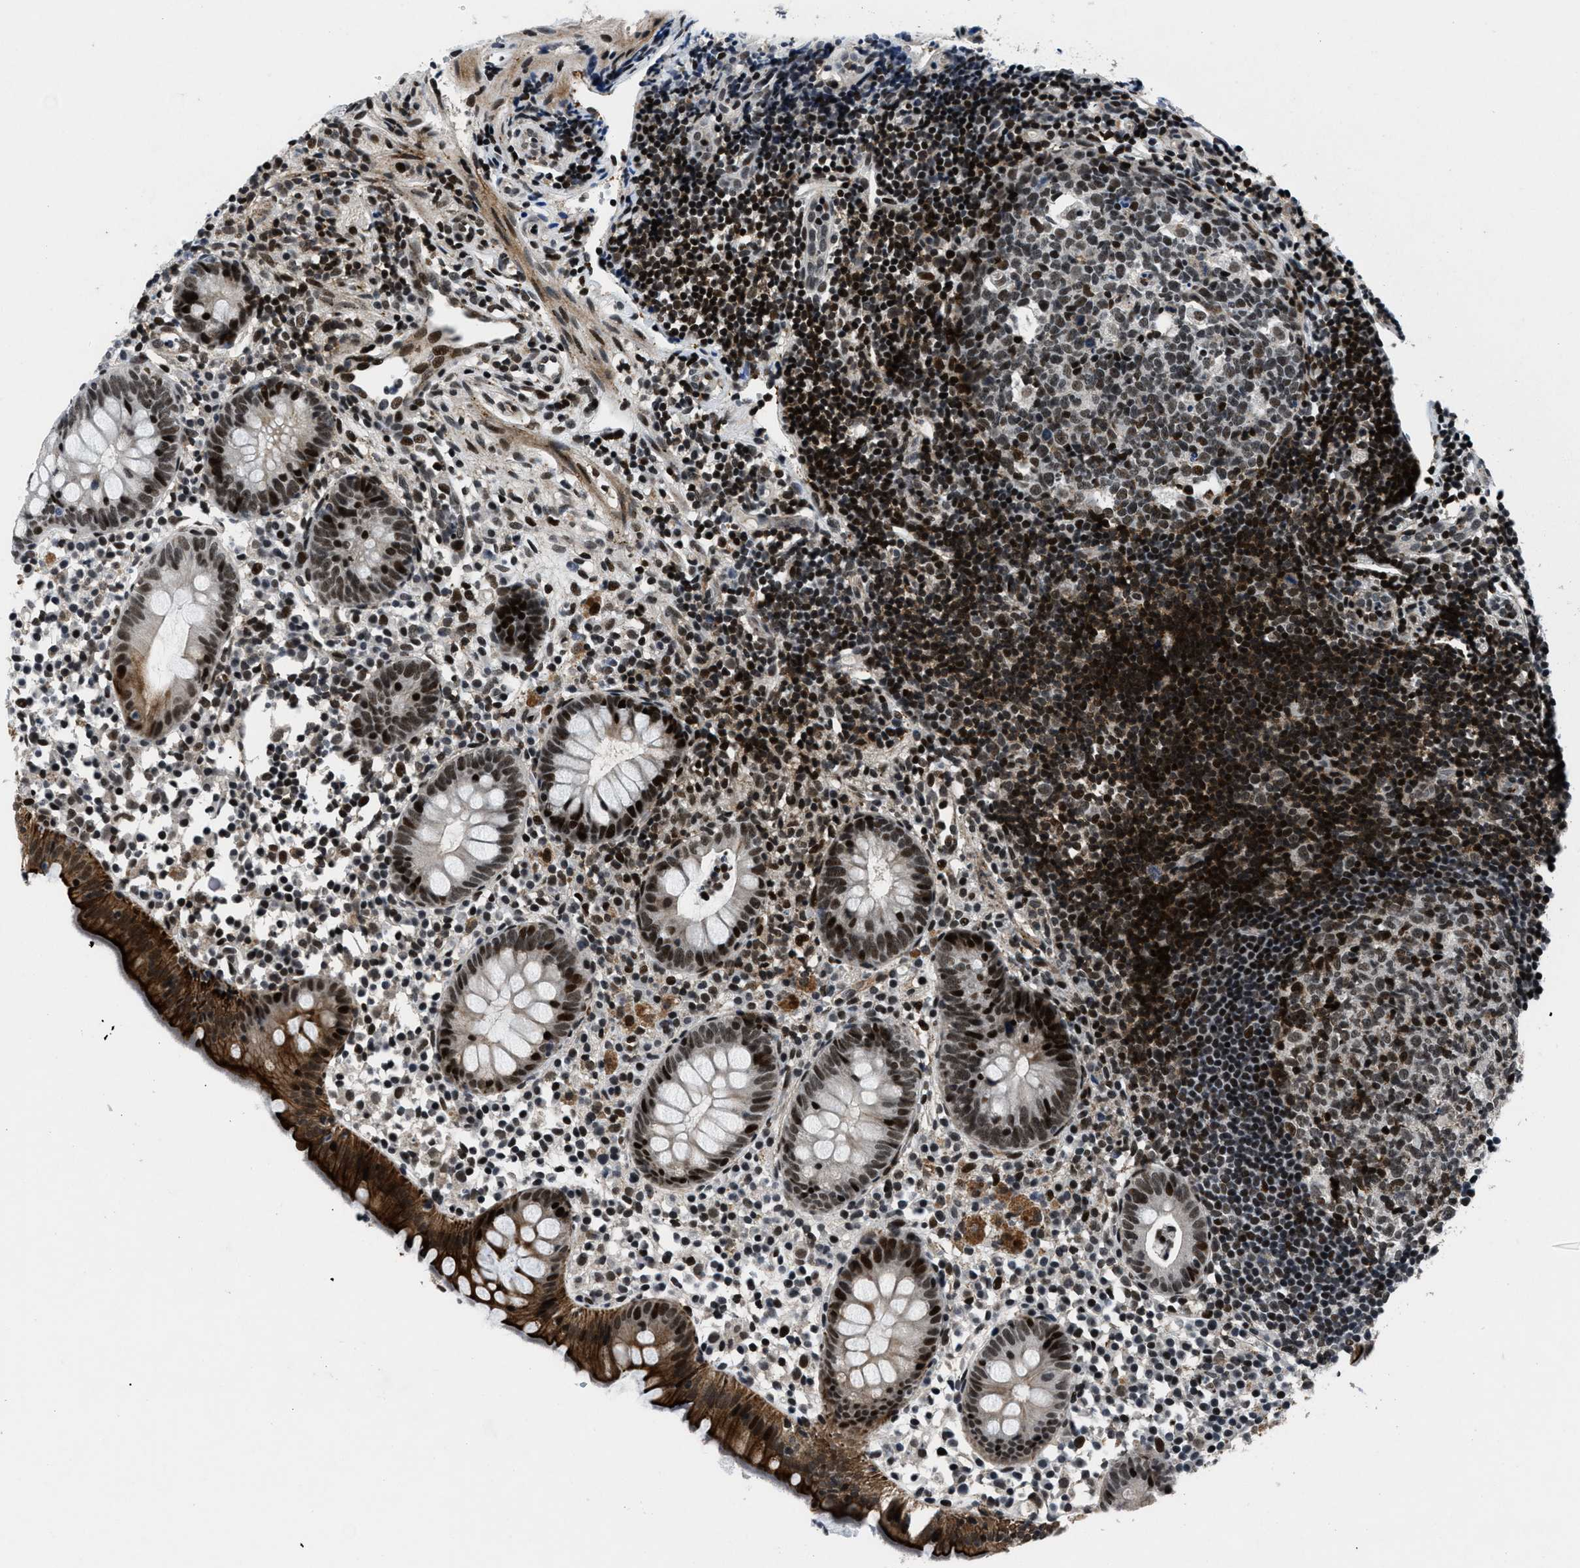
{"staining": {"intensity": "strong", "quantity": ">75%", "location": "nuclear"}, "tissue": "appendix", "cell_type": "Glandular cells", "image_type": "normal", "snomed": [{"axis": "morphology", "description": "Normal tissue, NOS"}, {"axis": "topography", "description": "Appendix"}], "caption": "Glandular cells exhibit high levels of strong nuclear staining in about >75% of cells in benign human appendix. The protein of interest is shown in brown color, while the nuclei are stained blue.", "gene": "SMARCB1", "patient": {"sex": "female", "age": 20}}